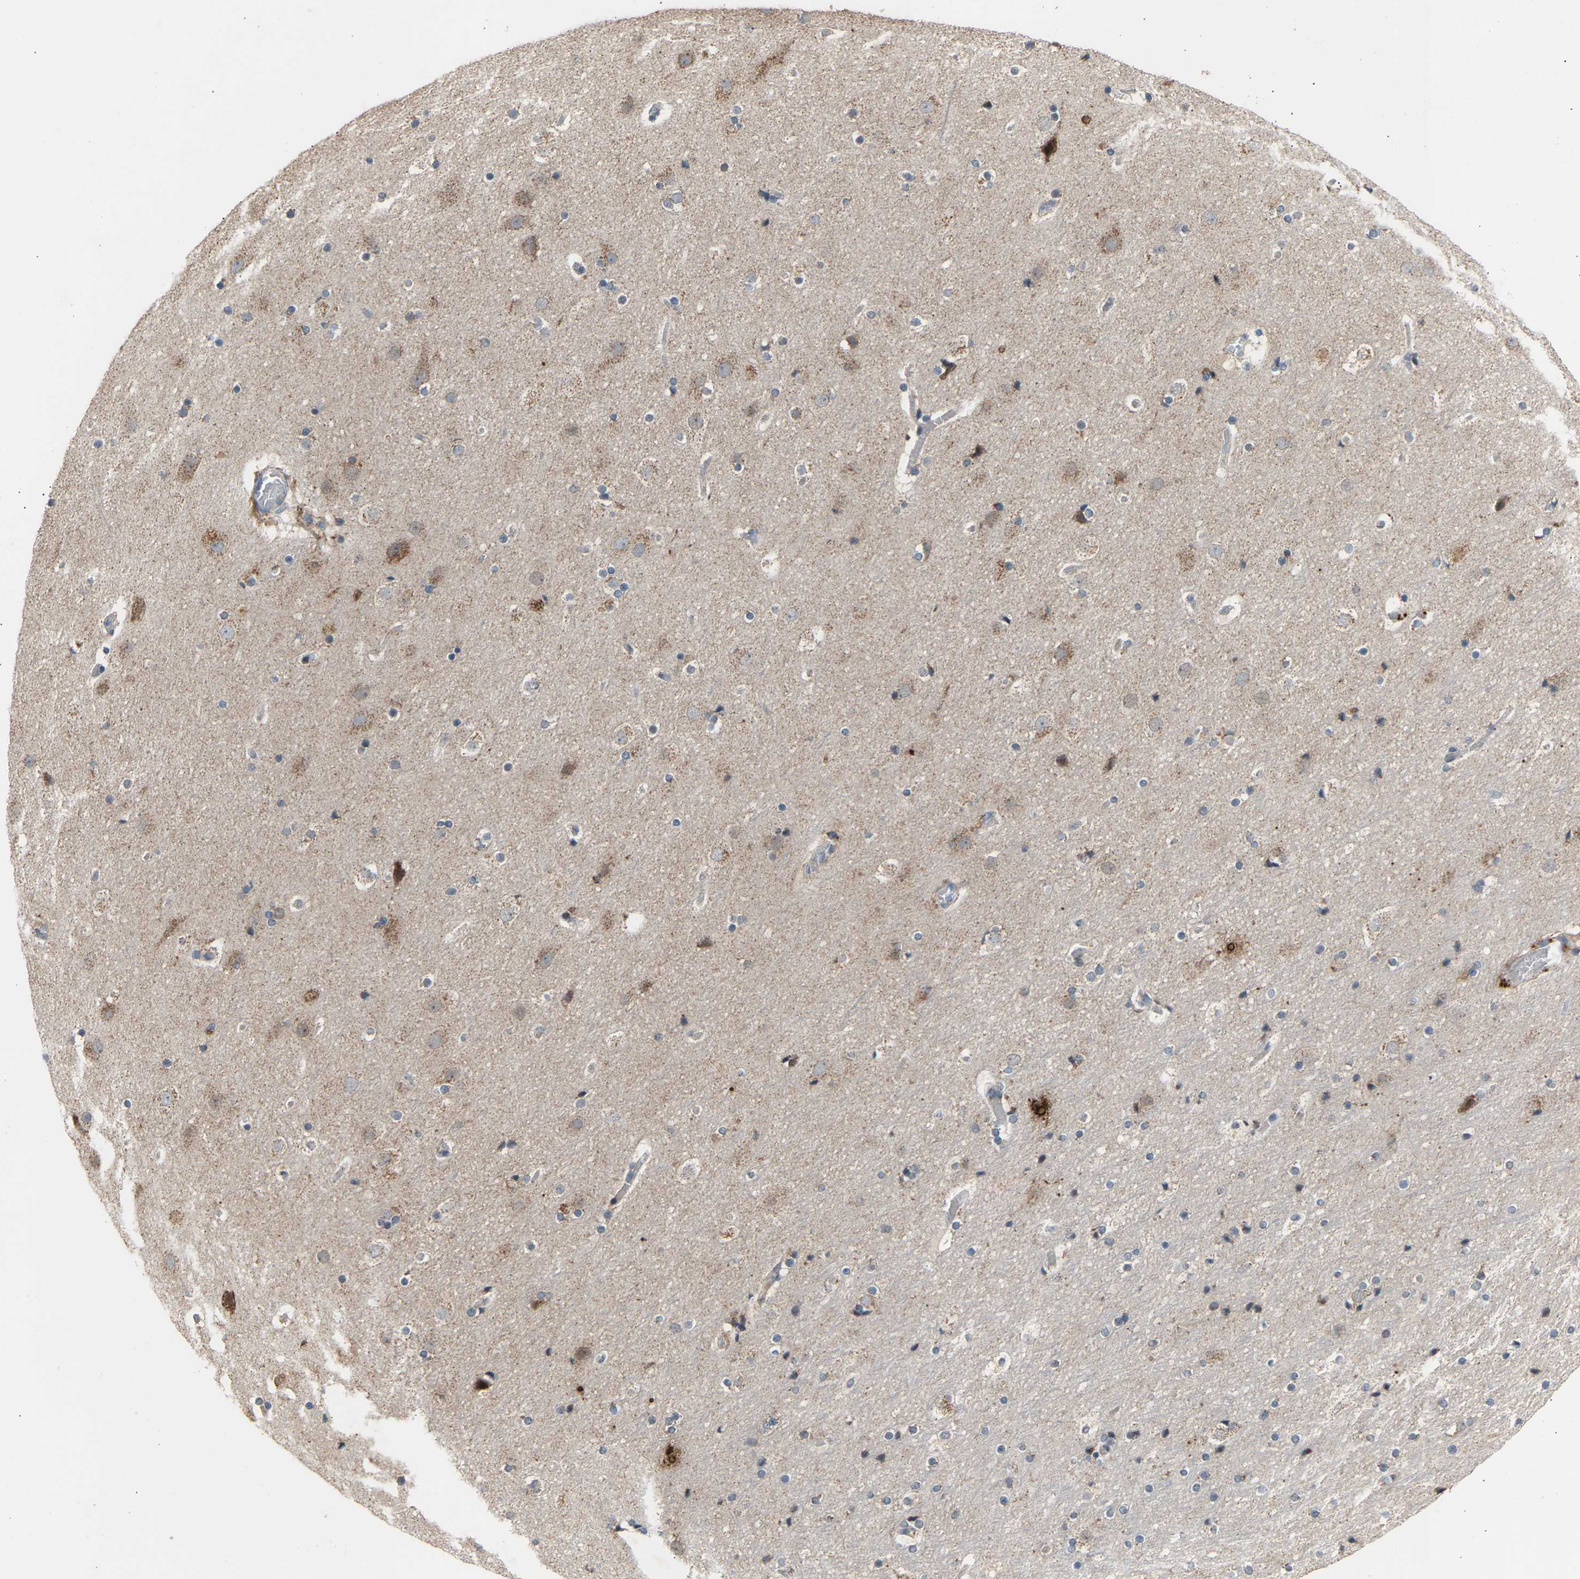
{"staining": {"intensity": "negative", "quantity": "none", "location": "none"}, "tissue": "cerebral cortex", "cell_type": "Endothelial cells", "image_type": "normal", "snomed": [{"axis": "morphology", "description": "Normal tissue, NOS"}, {"axis": "topography", "description": "Cerebral cortex"}], "caption": "Immunohistochemical staining of unremarkable human cerebral cortex exhibits no significant positivity in endothelial cells.", "gene": "SLIRP", "patient": {"sex": "male", "age": 57}}